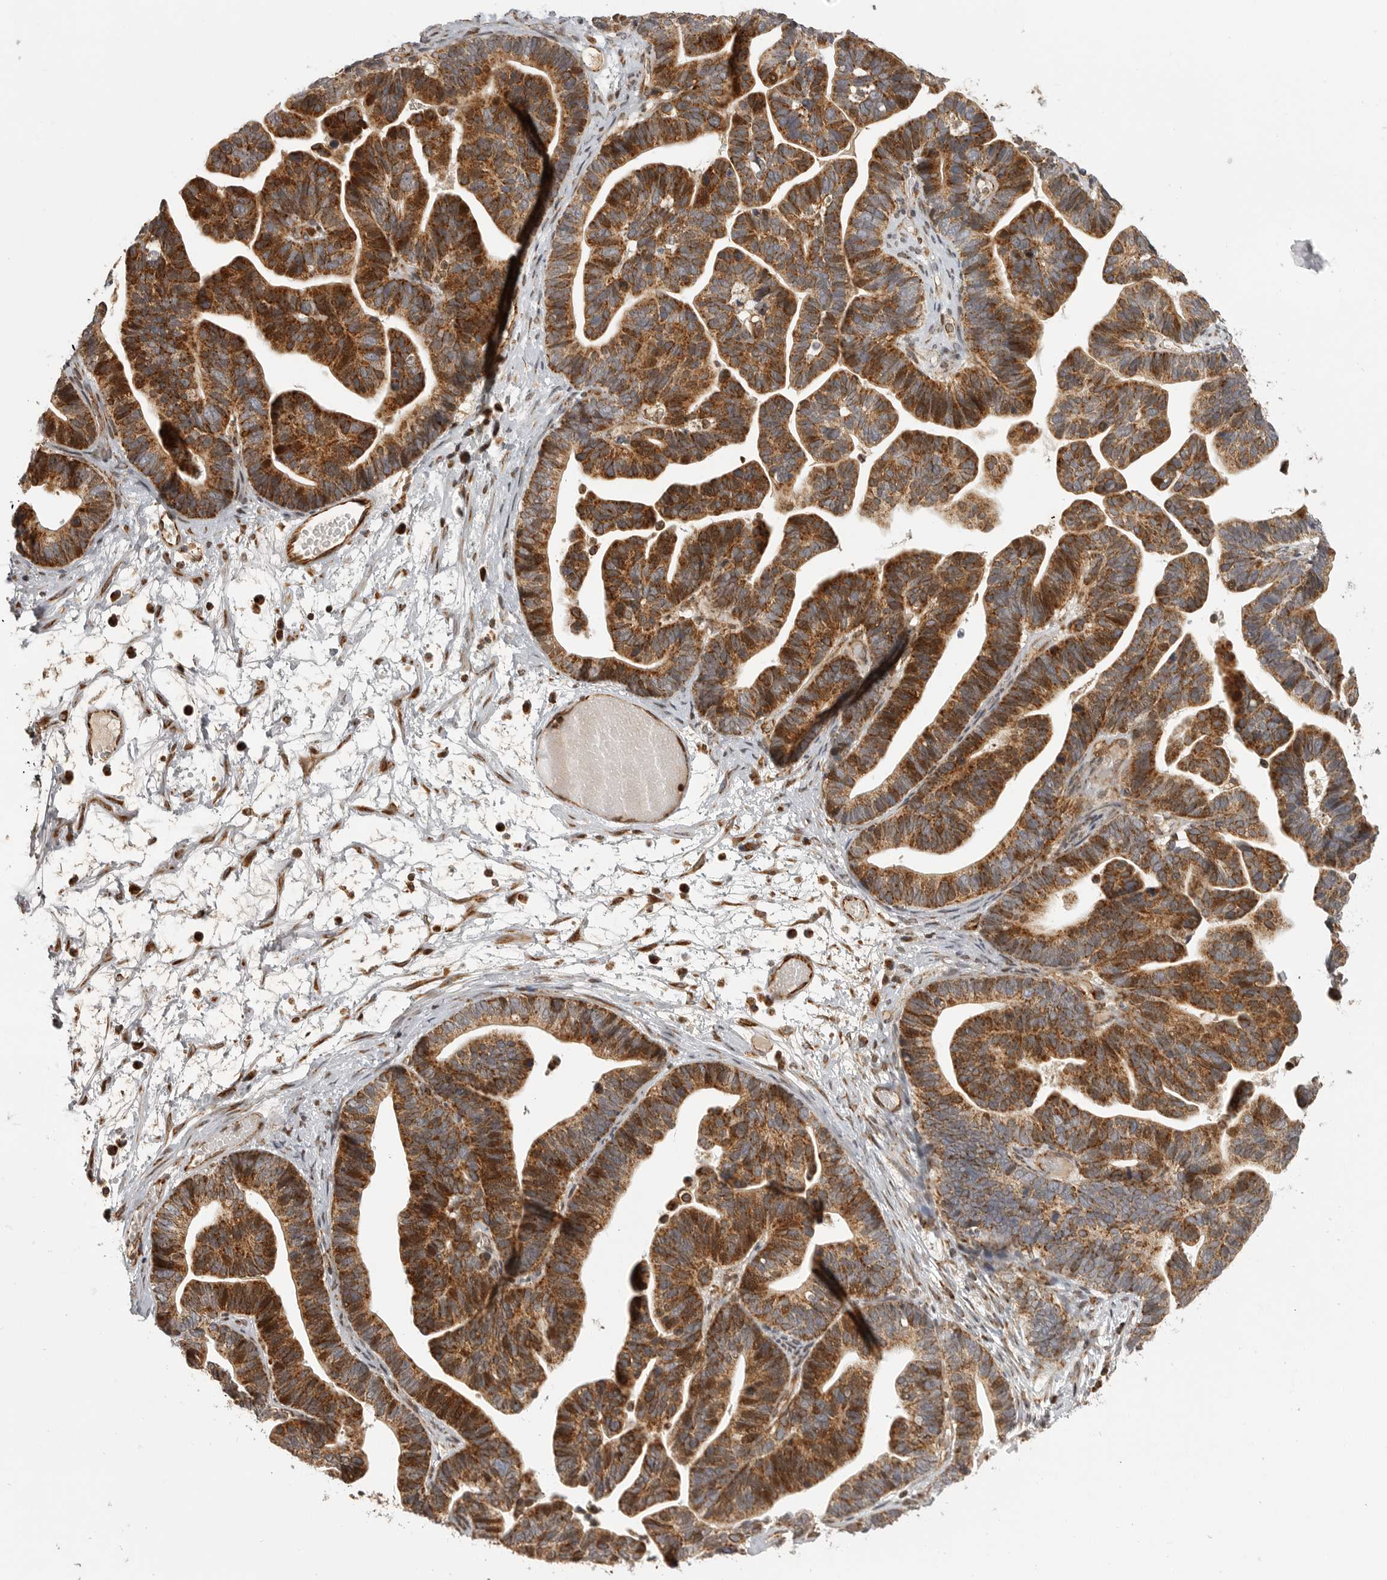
{"staining": {"intensity": "strong", "quantity": ">75%", "location": "cytoplasmic/membranous"}, "tissue": "ovarian cancer", "cell_type": "Tumor cells", "image_type": "cancer", "snomed": [{"axis": "morphology", "description": "Cystadenocarcinoma, serous, NOS"}, {"axis": "topography", "description": "Ovary"}], "caption": "This micrograph displays IHC staining of human ovarian serous cystadenocarcinoma, with high strong cytoplasmic/membranous positivity in approximately >75% of tumor cells.", "gene": "NARS2", "patient": {"sex": "female", "age": 56}}